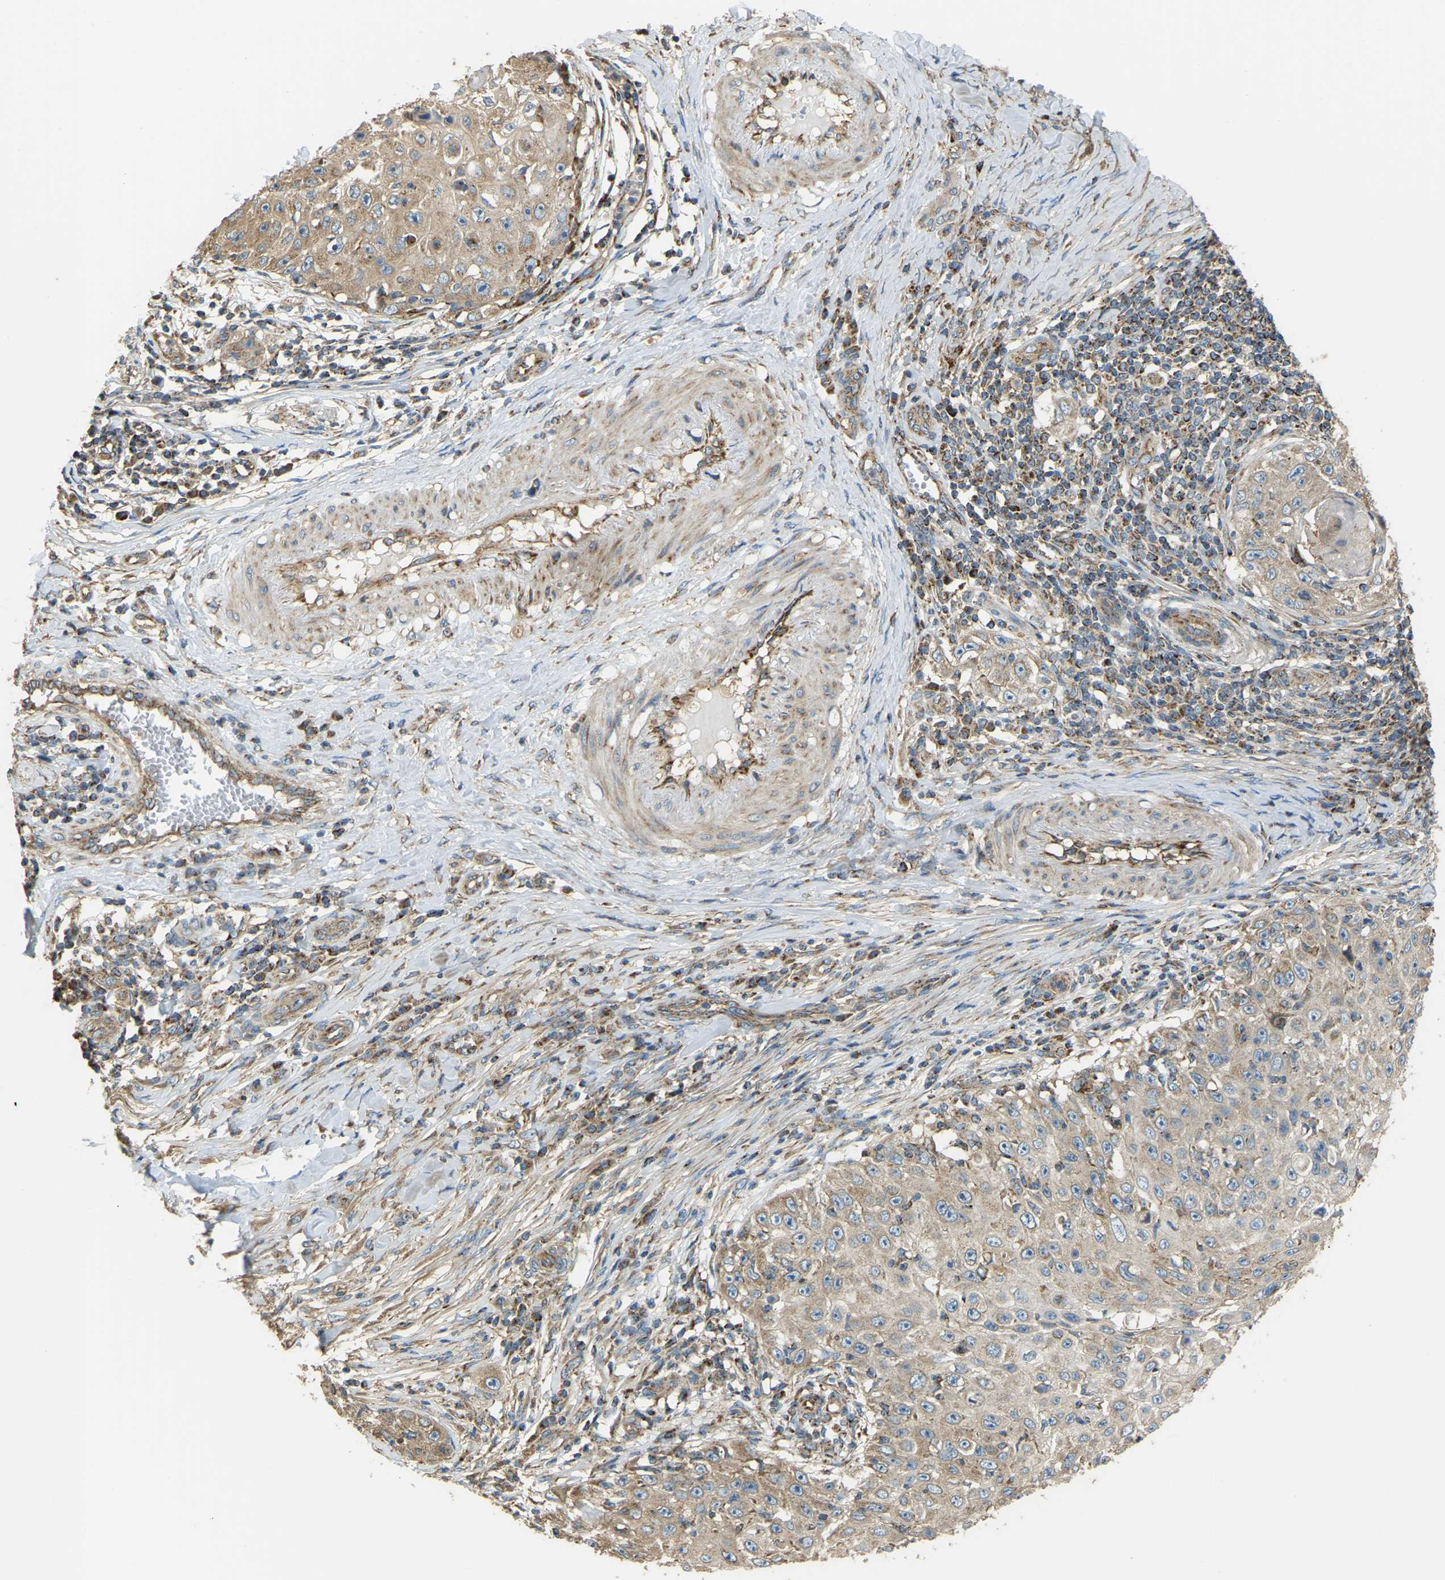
{"staining": {"intensity": "weak", "quantity": ">75%", "location": "cytoplasmic/membranous"}, "tissue": "skin cancer", "cell_type": "Tumor cells", "image_type": "cancer", "snomed": [{"axis": "morphology", "description": "Squamous cell carcinoma, NOS"}, {"axis": "topography", "description": "Skin"}], "caption": "DAB immunohistochemical staining of skin cancer (squamous cell carcinoma) displays weak cytoplasmic/membranous protein positivity in about >75% of tumor cells. Using DAB (3,3'-diaminobenzidine) (brown) and hematoxylin (blue) stains, captured at high magnification using brightfield microscopy.", "gene": "PSMD7", "patient": {"sex": "male", "age": 86}}